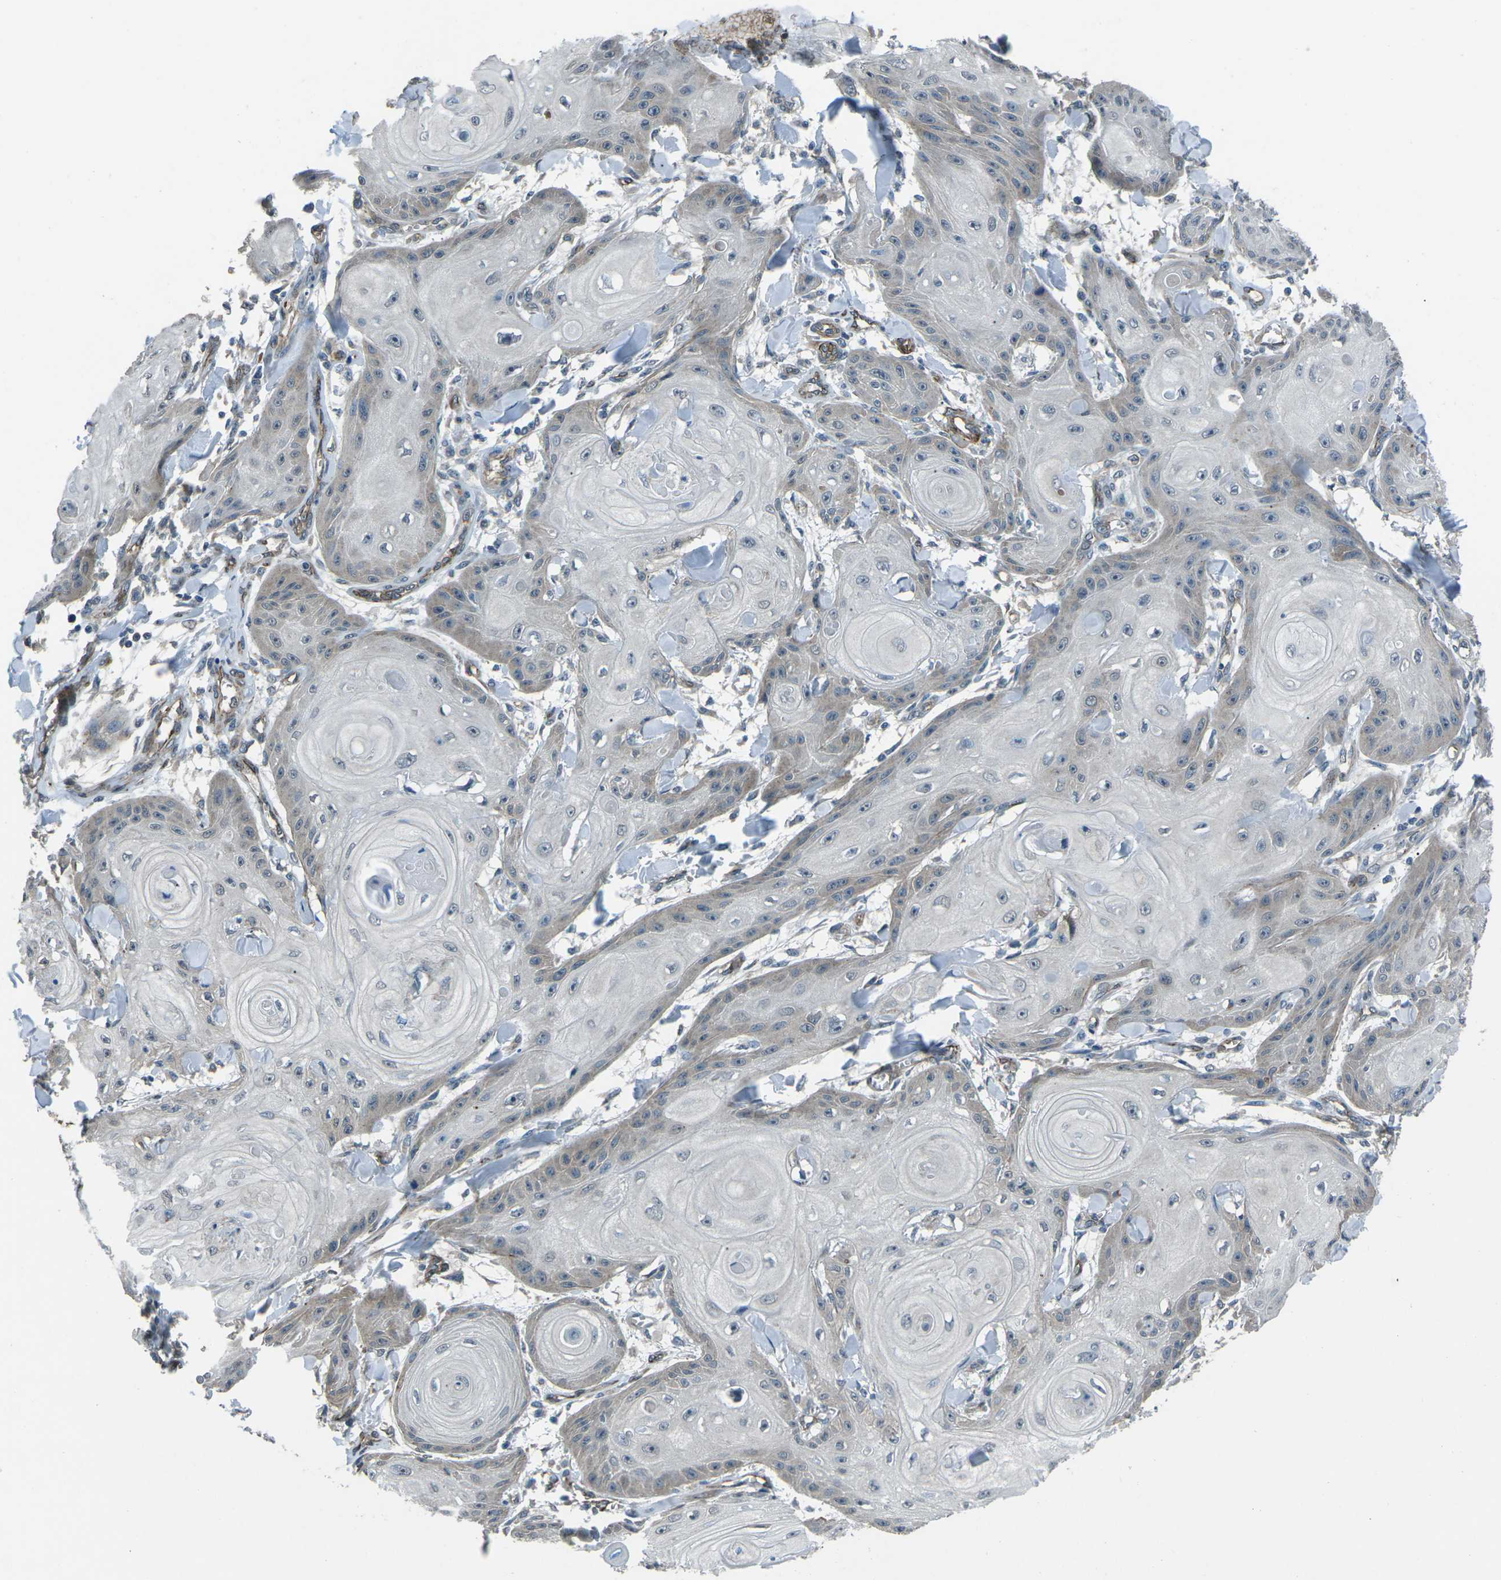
{"staining": {"intensity": "weak", "quantity": "<25%", "location": "cytoplasmic/membranous"}, "tissue": "skin cancer", "cell_type": "Tumor cells", "image_type": "cancer", "snomed": [{"axis": "morphology", "description": "Squamous cell carcinoma, NOS"}, {"axis": "topography", "description": "Skin"}], "caption": "The photomicrograph displays no staining of tumor cells in squamous cell carcinoma (skin).", "gene": "AFAP1", "patient": {"sex": "male", "age": 74}}